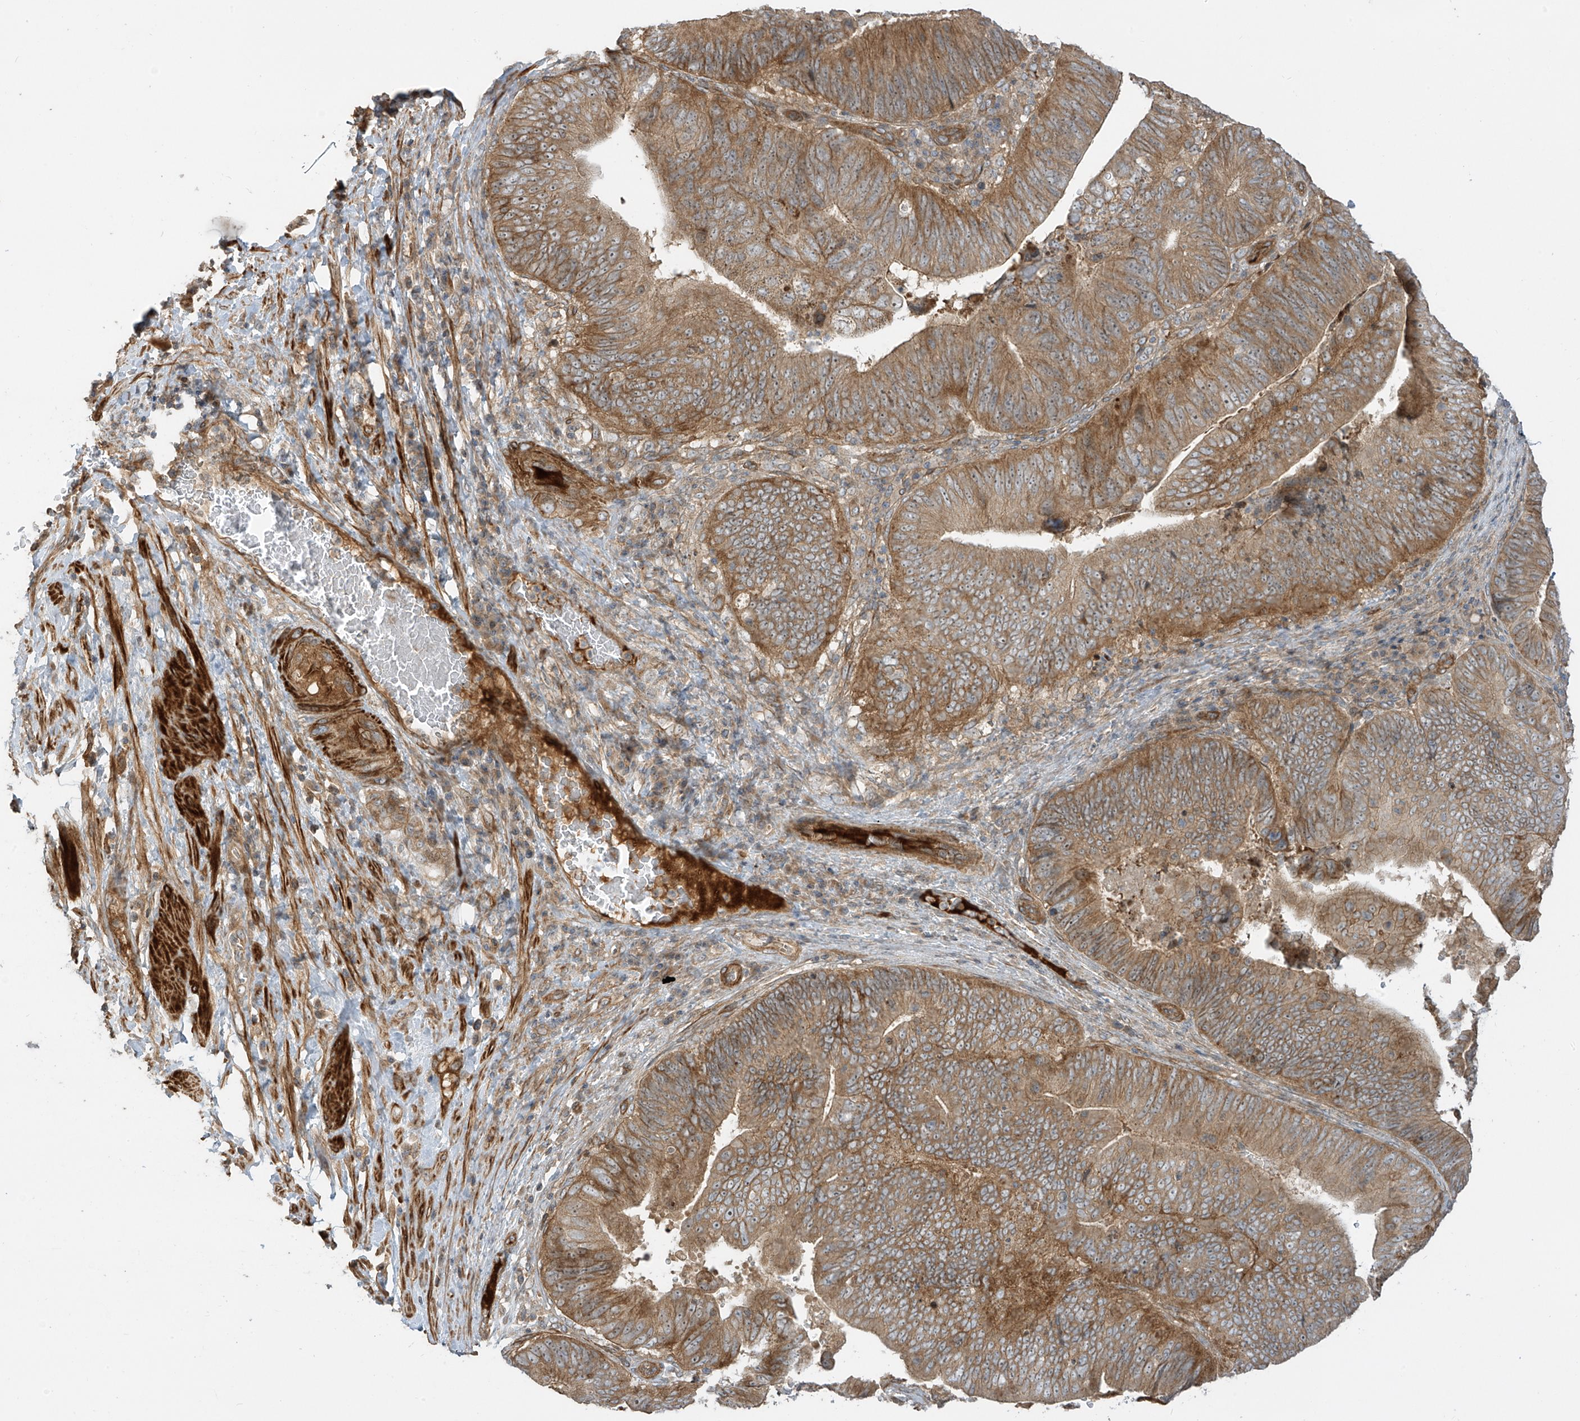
{"staining": {"intensity": "moderate", "quantity": ">75%", "location": "cytoplasmic/membranous"}, "tissue": "pancreatic cancer", "cell_type": "Tumor cells", "image_type": "cancer", "snomed": [{"axis": "morphology", "description": "Adenocarcinoma, NOS"}, {"axis": "topography", "description": "Pancreas"}], "caption": "Immunohistochemical staining of human pancreatic adenocarcinoma displays medium levels of moderate cytoplasmic/membranous protein staining in about >75% of tumor cells.", "gene": "ENTR1", "patient": {"sex": "male", "age": 63}}